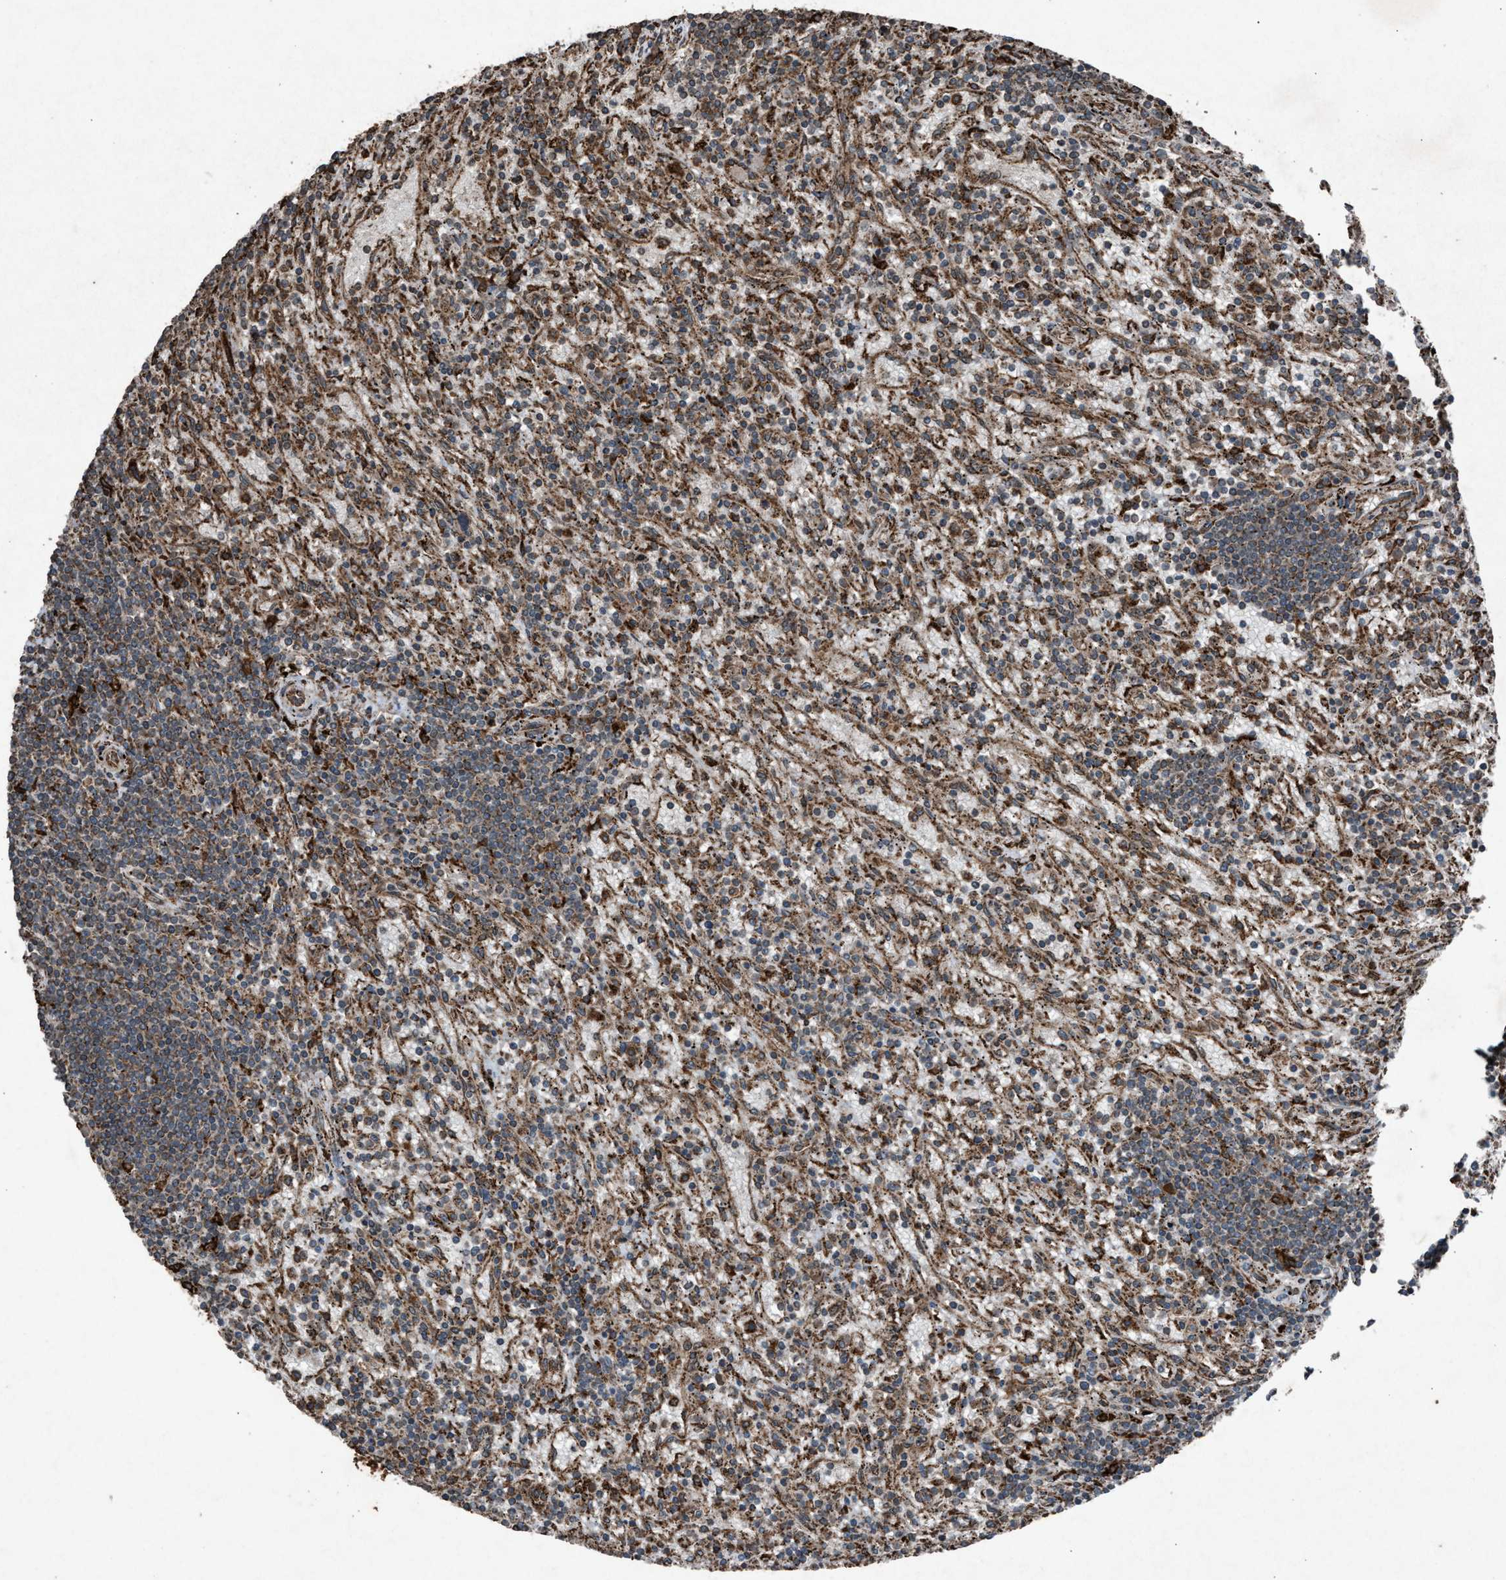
{"staining": {"intensity": "weak", "quantity": "25%-75%", "location": "cytoplasmic/membranous"}, "tissue": "lymphoma", "cell_type": "Tumor cells", "image_type": "cancer", "snomed": [{"axis": "morphology", "description": "Malignant lymphoma, non-Hodgkin's type, Low grade"}, {"axis": "topography", "description": "Spleen"}], "caption": "A brown stain highlights weak cytoplasmic/membranous expression of a protein in lymphoma tumor cells. (DAB (3,3'-diaminobenzidine) = brown stain, brightfield microscopy at high magnification).", "gene": "CALR", "patient": {"sex": "male", "age": 76}}